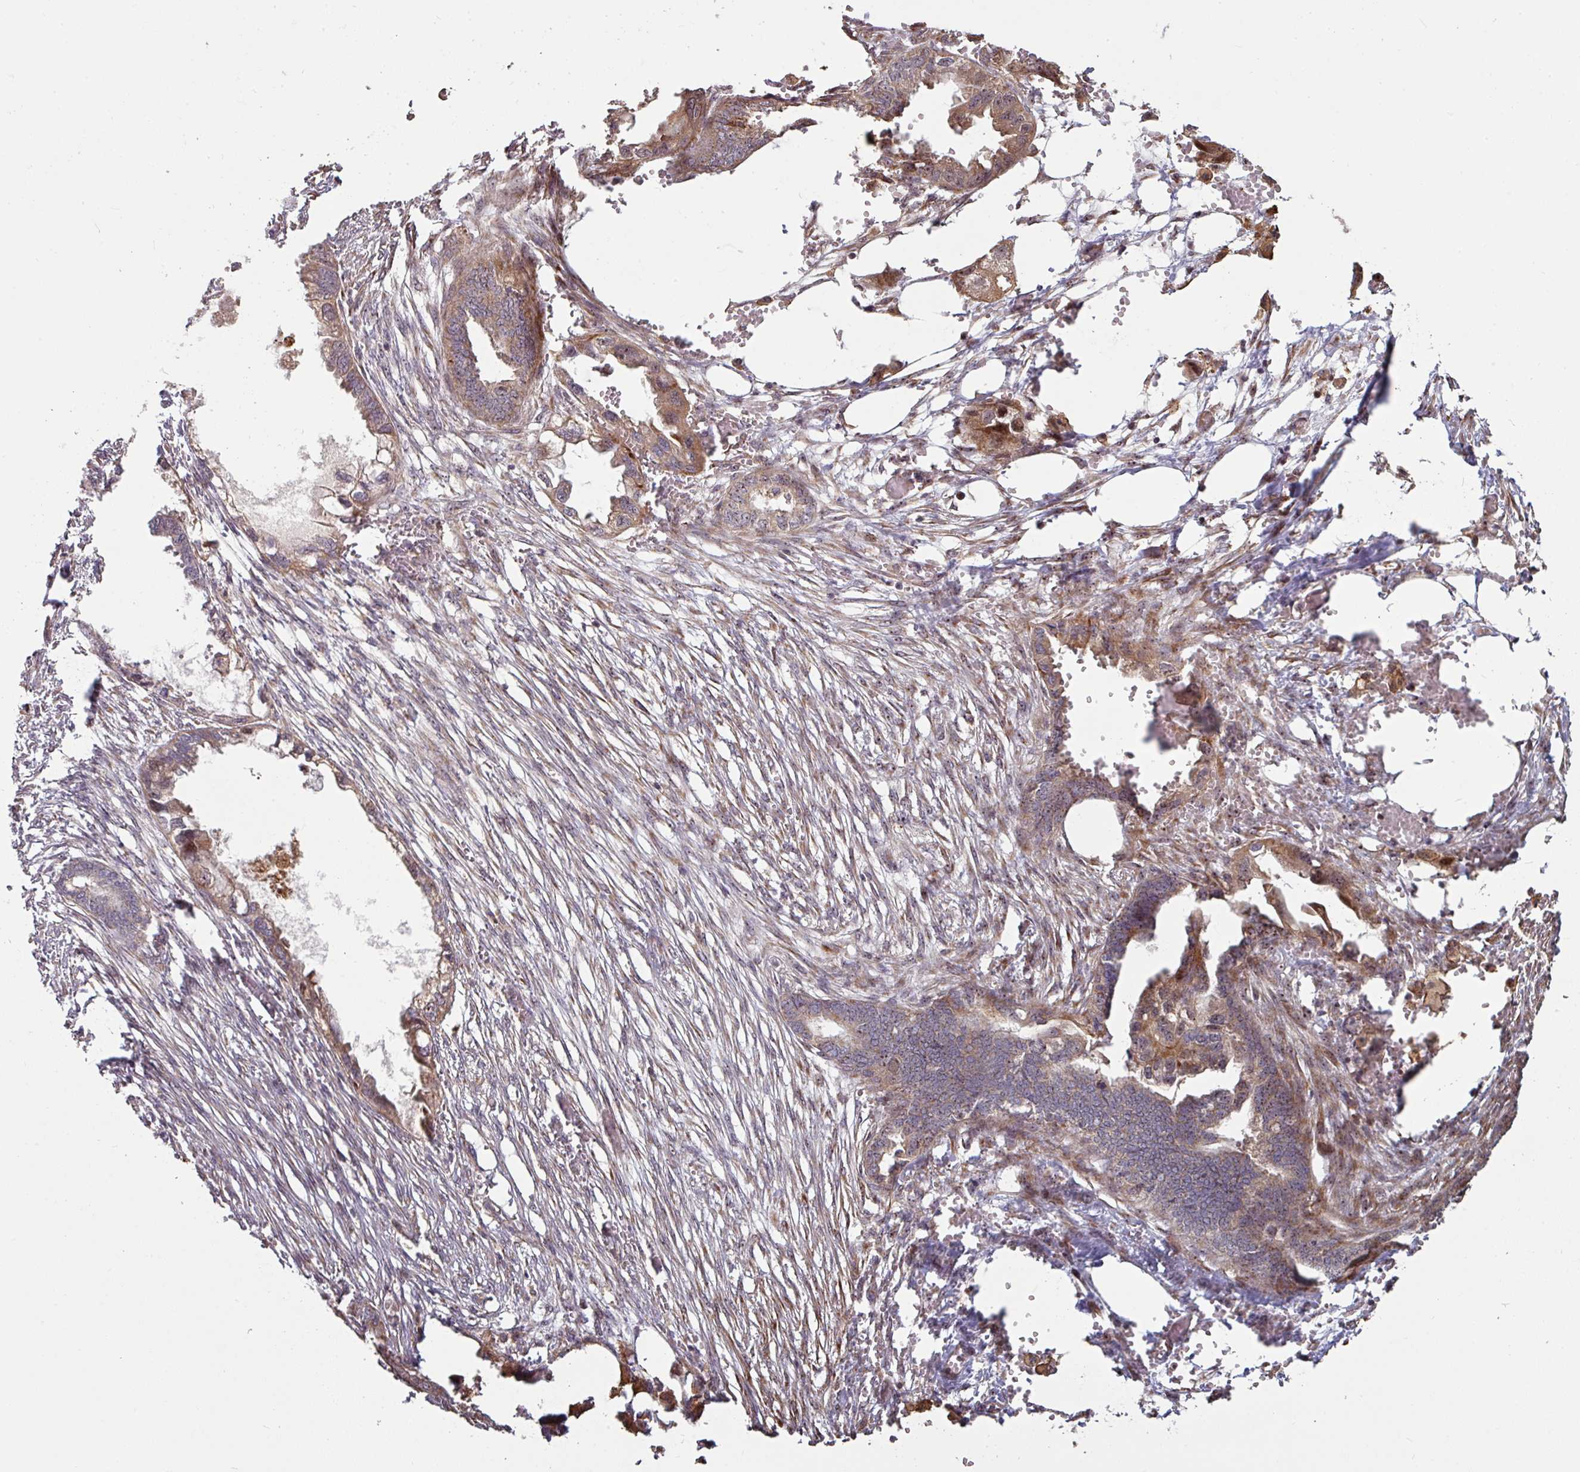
{"staining": {"intensity": "moderate", "quantity": ">75%", "location": "cytoplasmic/membranous"}, "tissue": "endometrial cancer", "cell_type": "Tumor cells", "image_type": "cancer", "snomed": [{"axis": "morphology", "description": "Adenocarcinoma, NOS"}, {"axis": "morphology", "description": "Adenocarcinoma, metastatic, NOS"}, {"axis": "topography", "description": "Adipose tissue"}, {"axis": "topography", "description": "Endometrium"}], "caption": "A micrograph of human adenocarcinoma (endometrial) stained for a protein shows moderate cytoplasmic/membranous brown staining in tumor cells.", "gene": "OR2D3", "patient": {"sex": "female", "age": 67}}